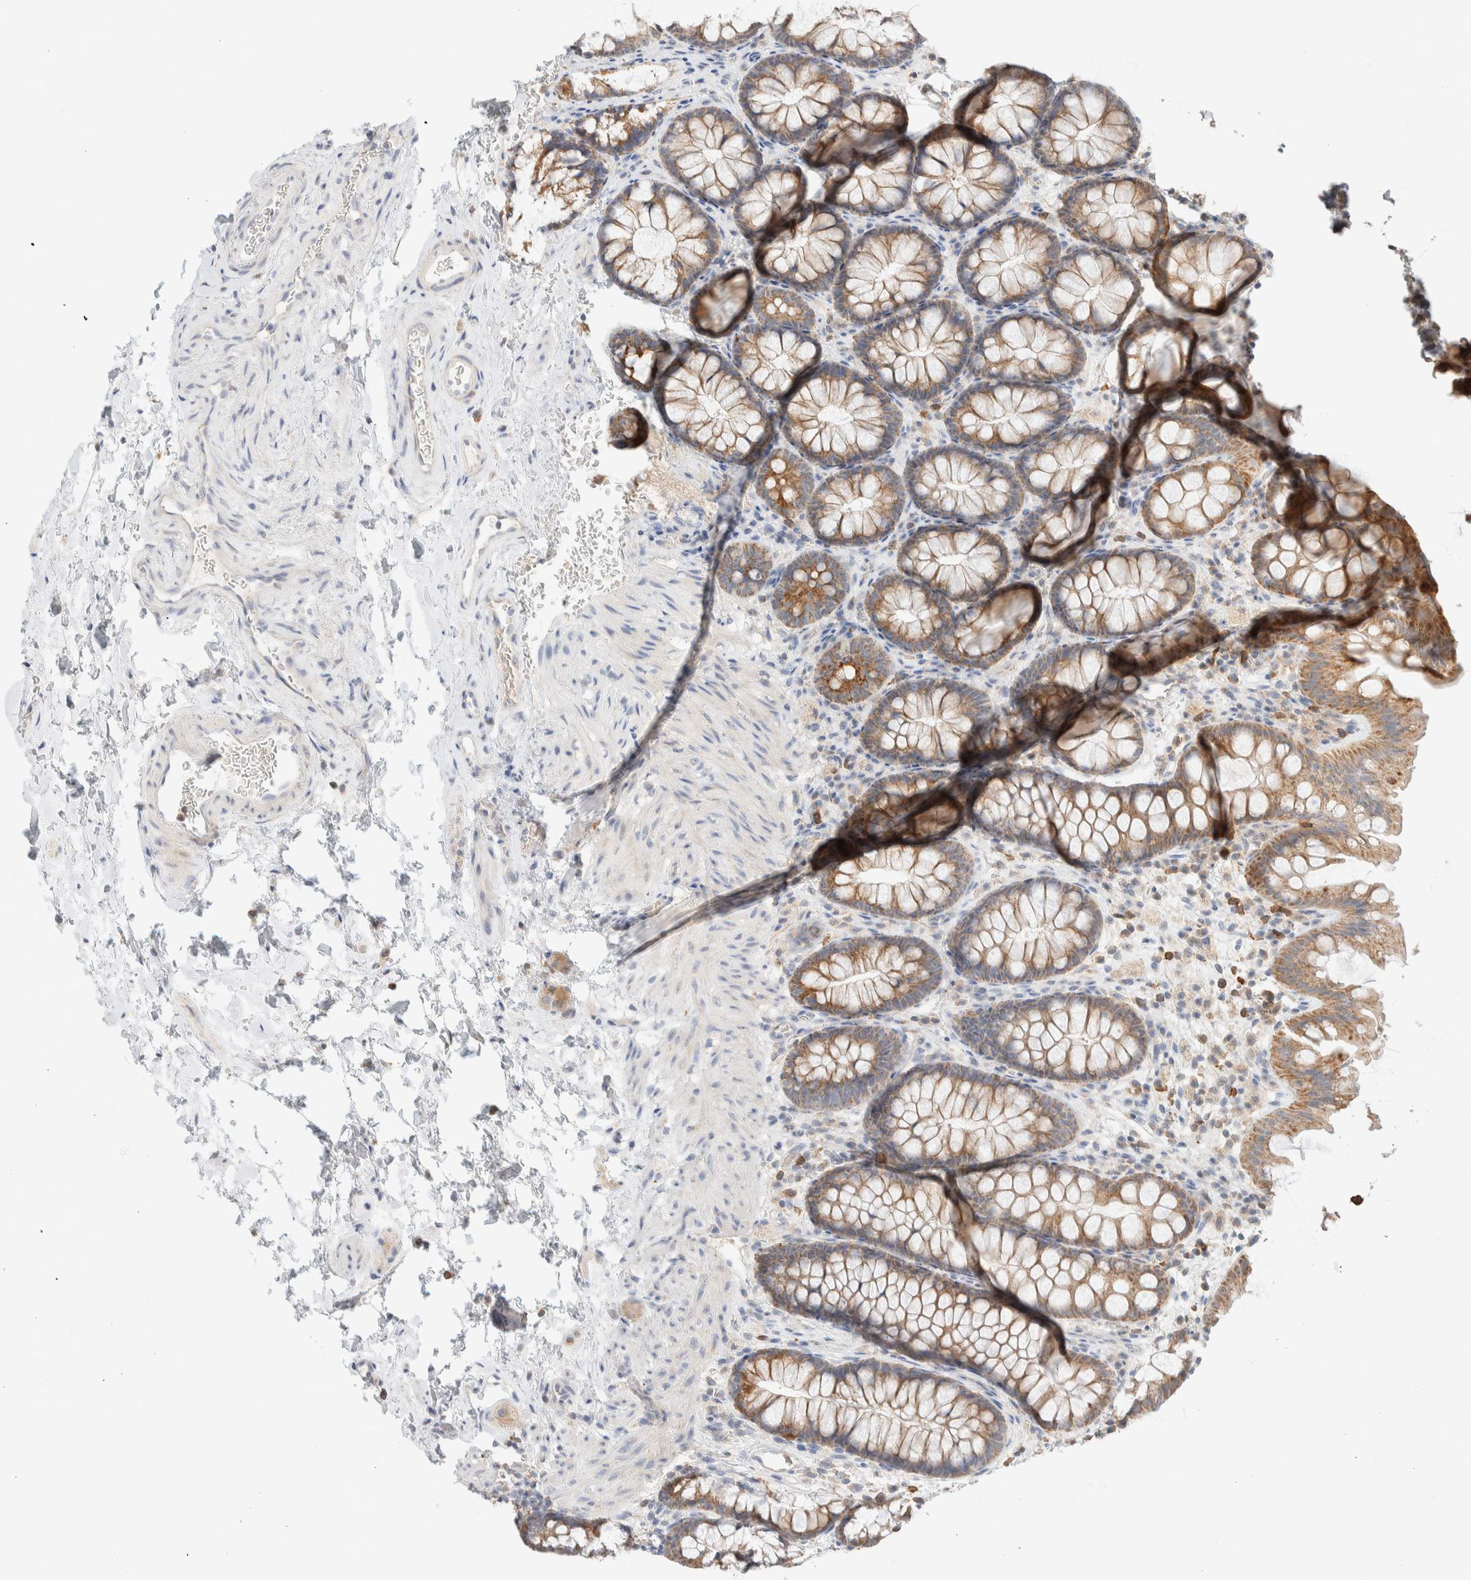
{"staining": {"intensity": "negative", "quantity": "none", "location": "none"}, "tissue": "colon", "cell_type": "Endothelial cells", "image_type": "normal", "snomed": [{"axis": "morphology", "description": "Normal tissue, NOS"}, {"axis": "topography", "description": "Colon"}], "caption": "Protein analysis of normal colon displays no significant staining in endothelial cells. (DAB immunohistochemistry visualized using brightfield microscopy, high magnification).", "gene": "HDHD3", "patient": {"sex": "female", "age": 62}}